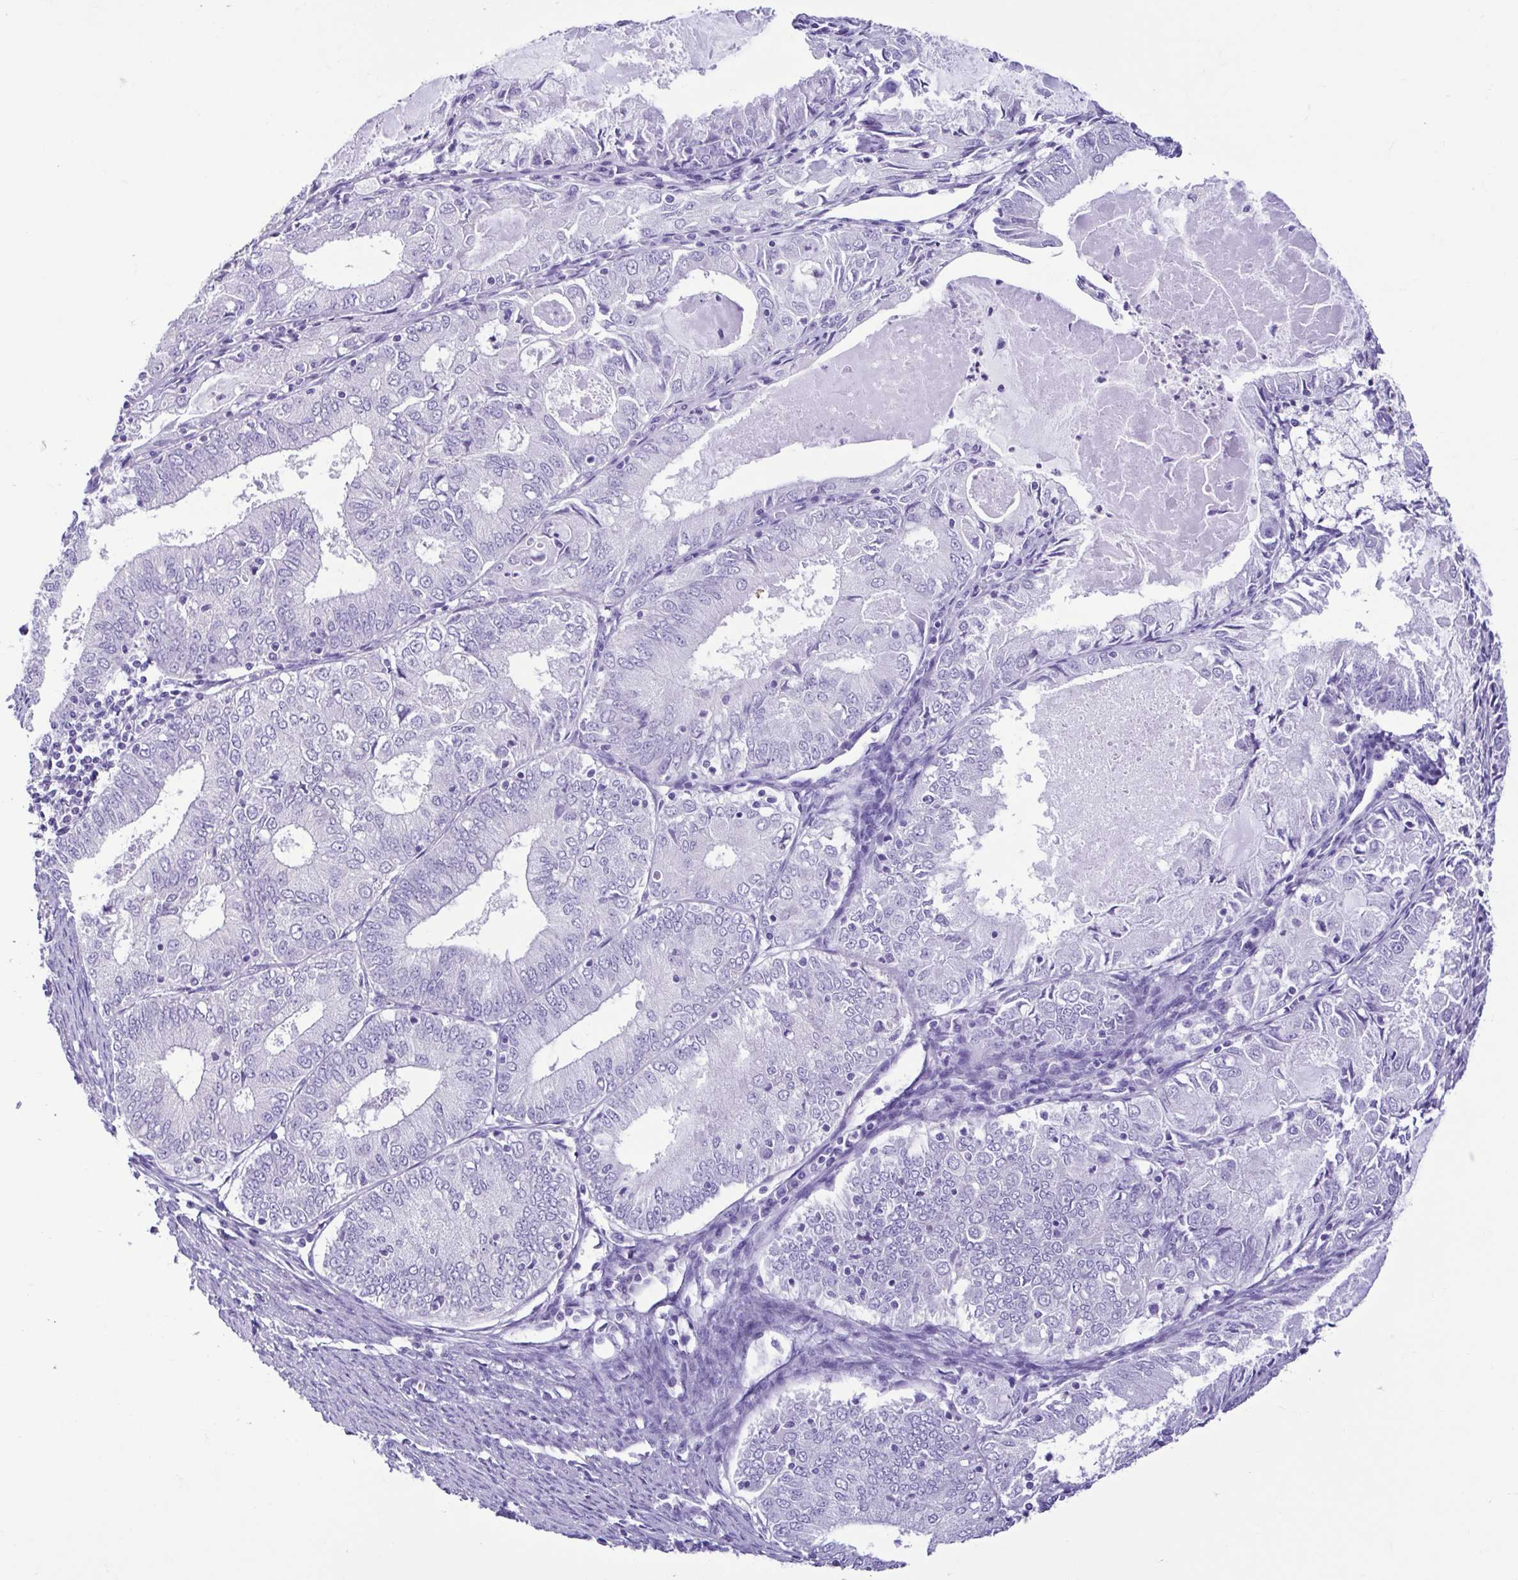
{"staining": {"intensity": "negative", "quantity": "none", "location": "none"}, "tissue": "endometrial cancer", "cell_type": "Tumor cells", "image_type": "cancer", "snomed": [{"axis": "morphology", "description": "Adenocarcinoma, NOS"}, {"axis": "topography", "description": "Endometrium"}], "caption": "Immunohistochemical staining of endometrial cancer (adenocarcinoma) exhibits no significant expression in tumor cells.", "gene": "CBY2", "patient": {"sex": "female", "age": 57}}